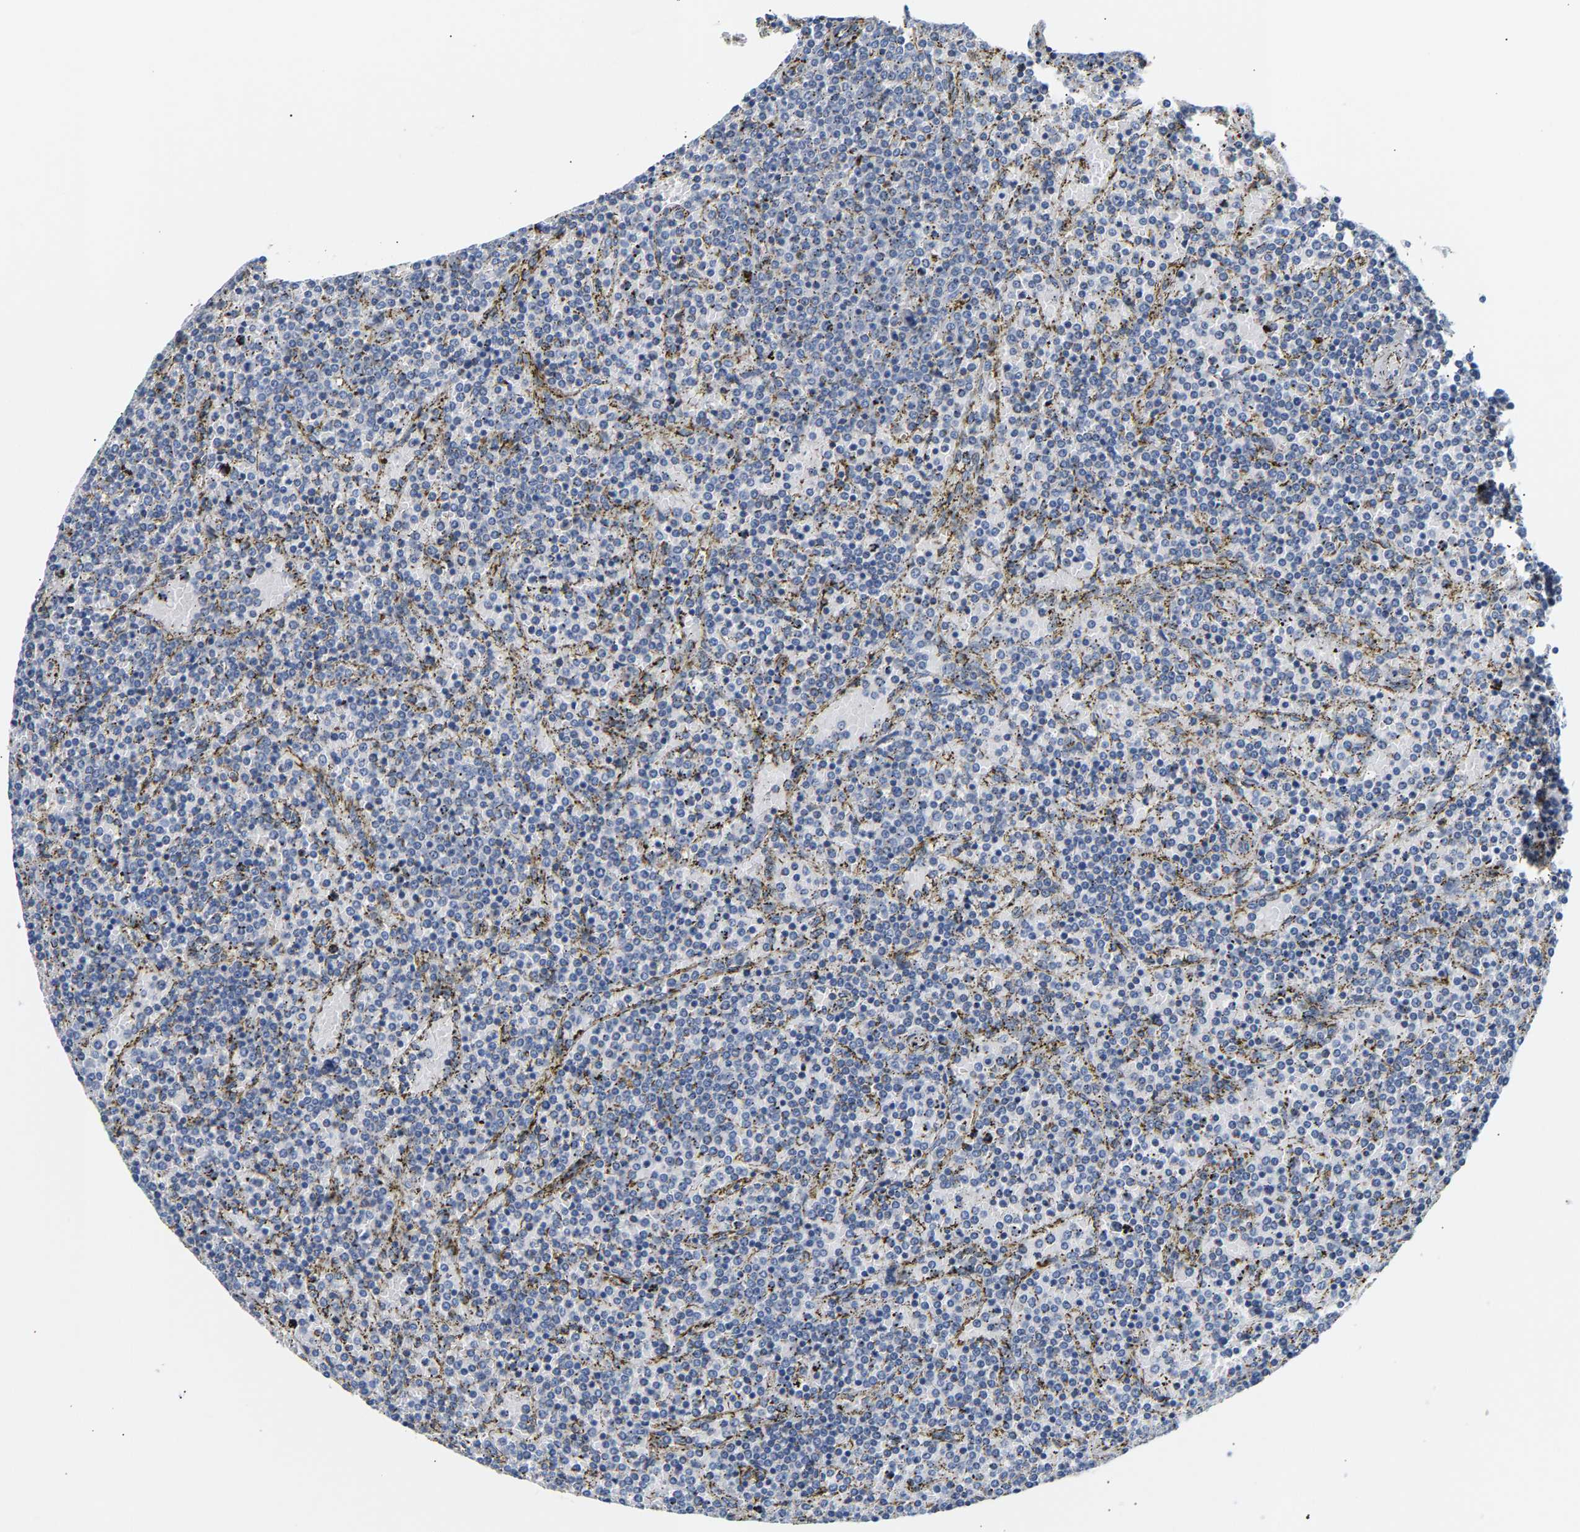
{"staining": {"intensity": "negative", "quantity": "none", "location": "none"}, "tissue": "lymphoma", "cell_type": "Tumor cells", "image_type": "cancer", "snomed": [{"axis": "morphology", "description": "Malignant lymphoma, non-Hodgkin's type, Low grade"}, {"axis": "topography", "description": "Spleen"}], "caption": "Immunohistochemistry histopathology image of low-grade malignant lymphoma, non-Hodgkin's type stained for a protein (brown), which demonstrates no positivity in tumor cells.", "gene": "PAWR", "patient": {"sex": "female", "age": 77}}